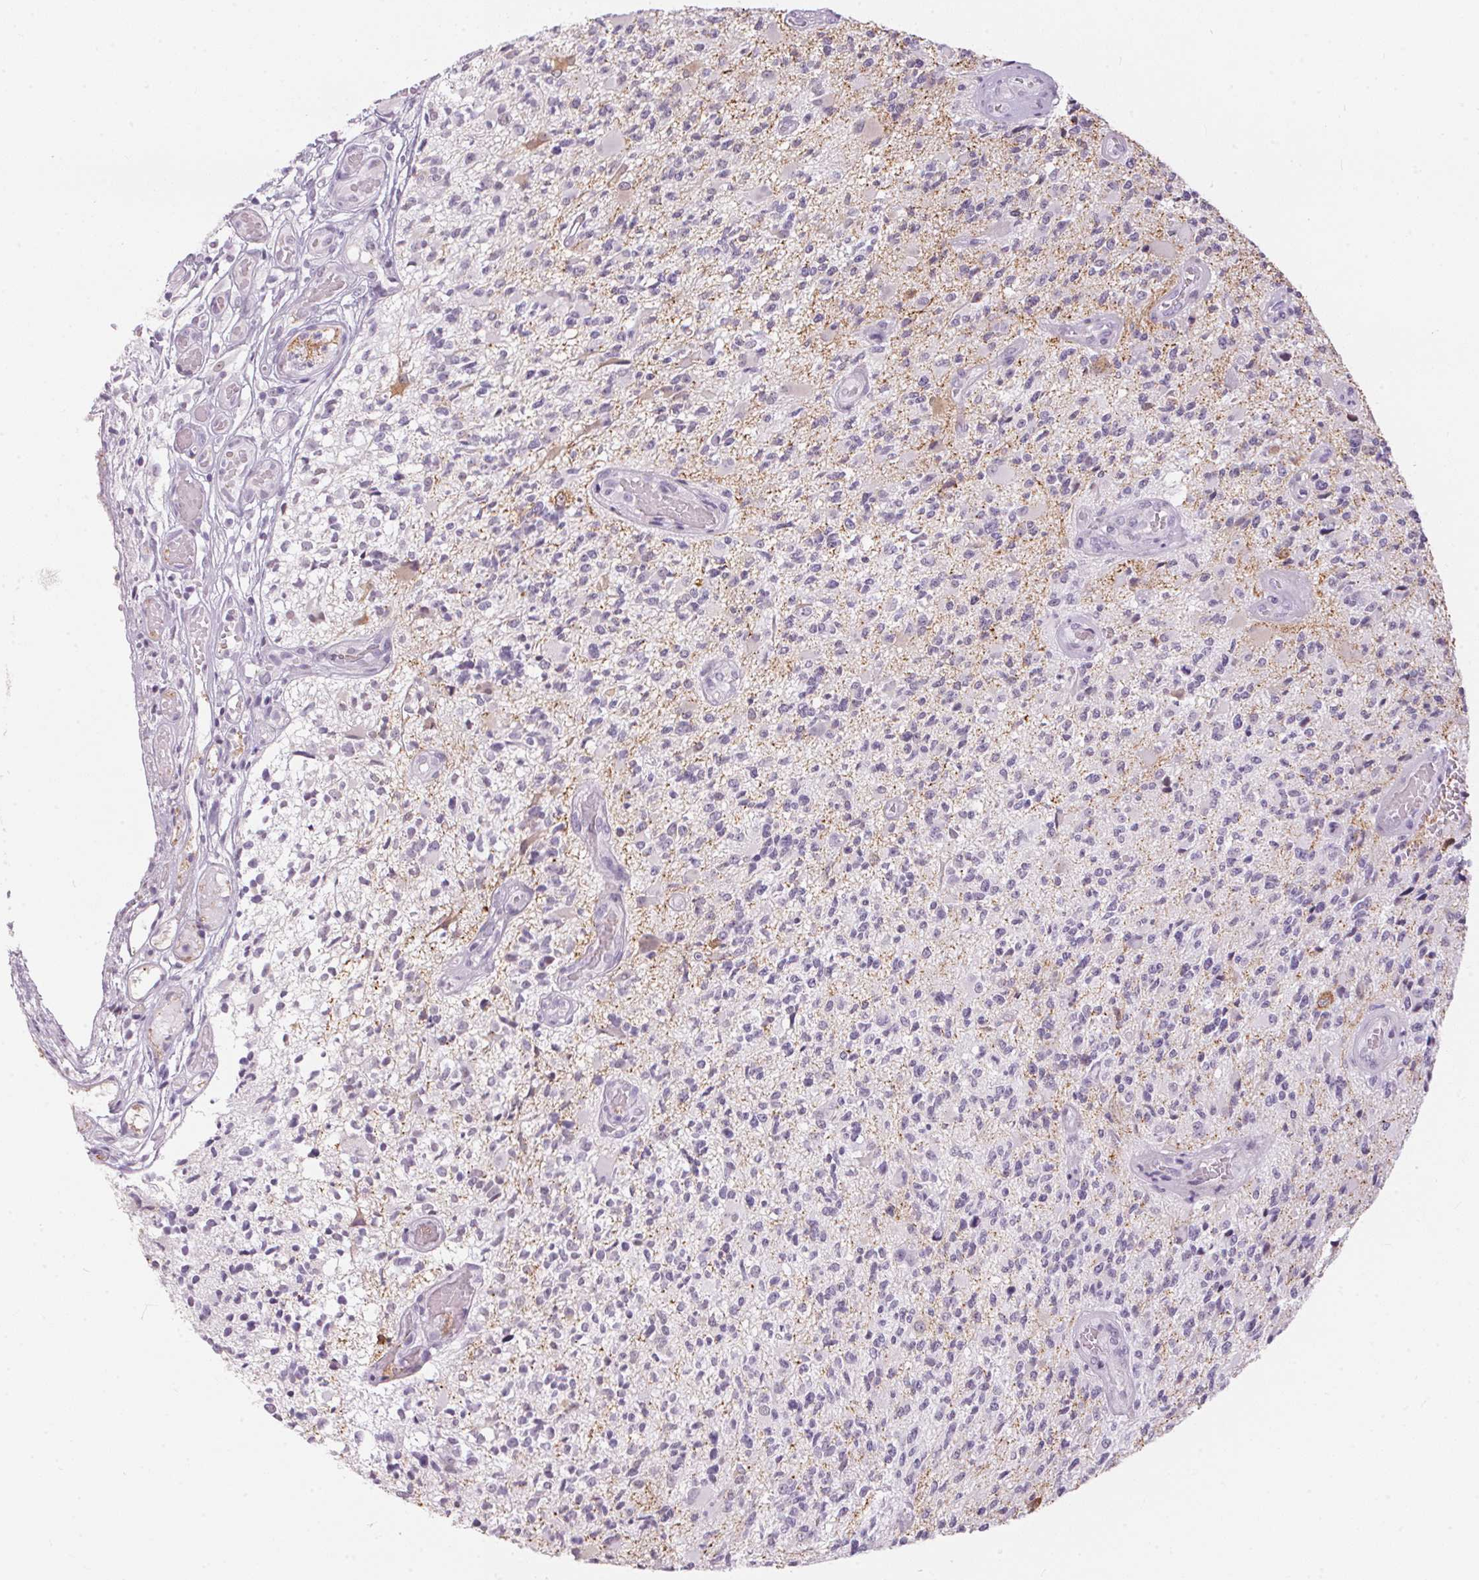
{"staining": {"intensity": "negative", "quantity": "none", "location": "none"}, "tissue": "glioma", "cell_type": "Tumor cells", "image_type": "cancer", "snomed": [{"axis": "morphology", "description": "Glioma, malignant, High grade"}, {"axis": "topography", "description": "Brain"}], "caption": "High magnification brightfield microscopy of malignant glioma (high-grade) stained with DAB (brown) and counterstained with hematoxylin (blue): tumor cells show no significant staining.", "gene": "CADPS", "patient": {"sex": "female", "age": 63}}